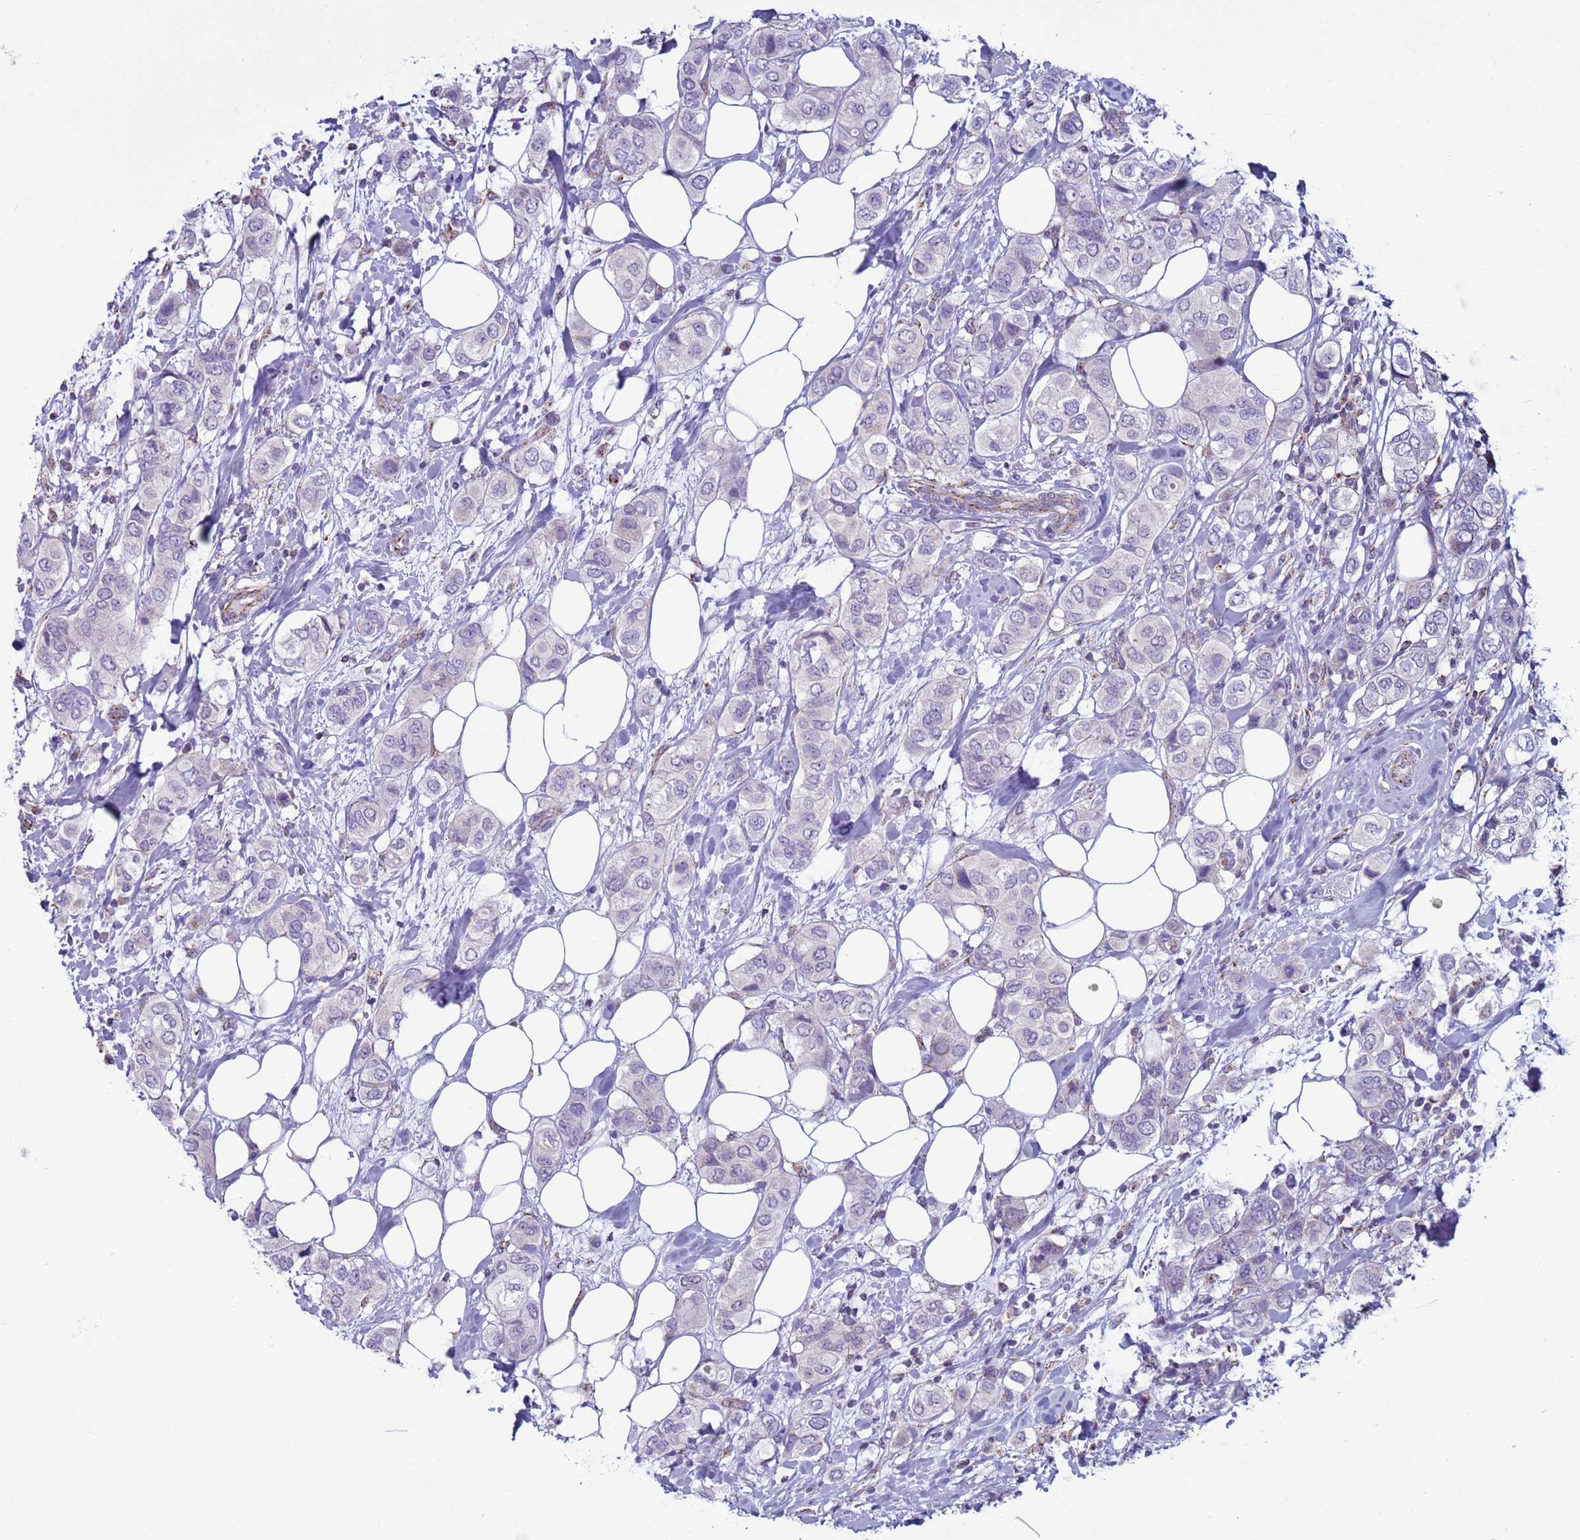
{"staining": {"intensity": "moderate", "quantity": "<25%", "location": "cytoplasmic/membranous"}, "tissue": "breast cancer", "cell_type": "Tumor cells", "image_type": "cancer", "snomed": [{"axis": "morphology", "description": "Lobular carcinoma"}, {"axis": "topography", "description": "Breast"}], "caption": "Brown immunohistochemical staining in human breast cancer exhibits moderate cytoplasmic/membranous expression in about <25% of tumor cells.", "gene": "NCALD", "patient": {"sex": "female", "age": 51}}